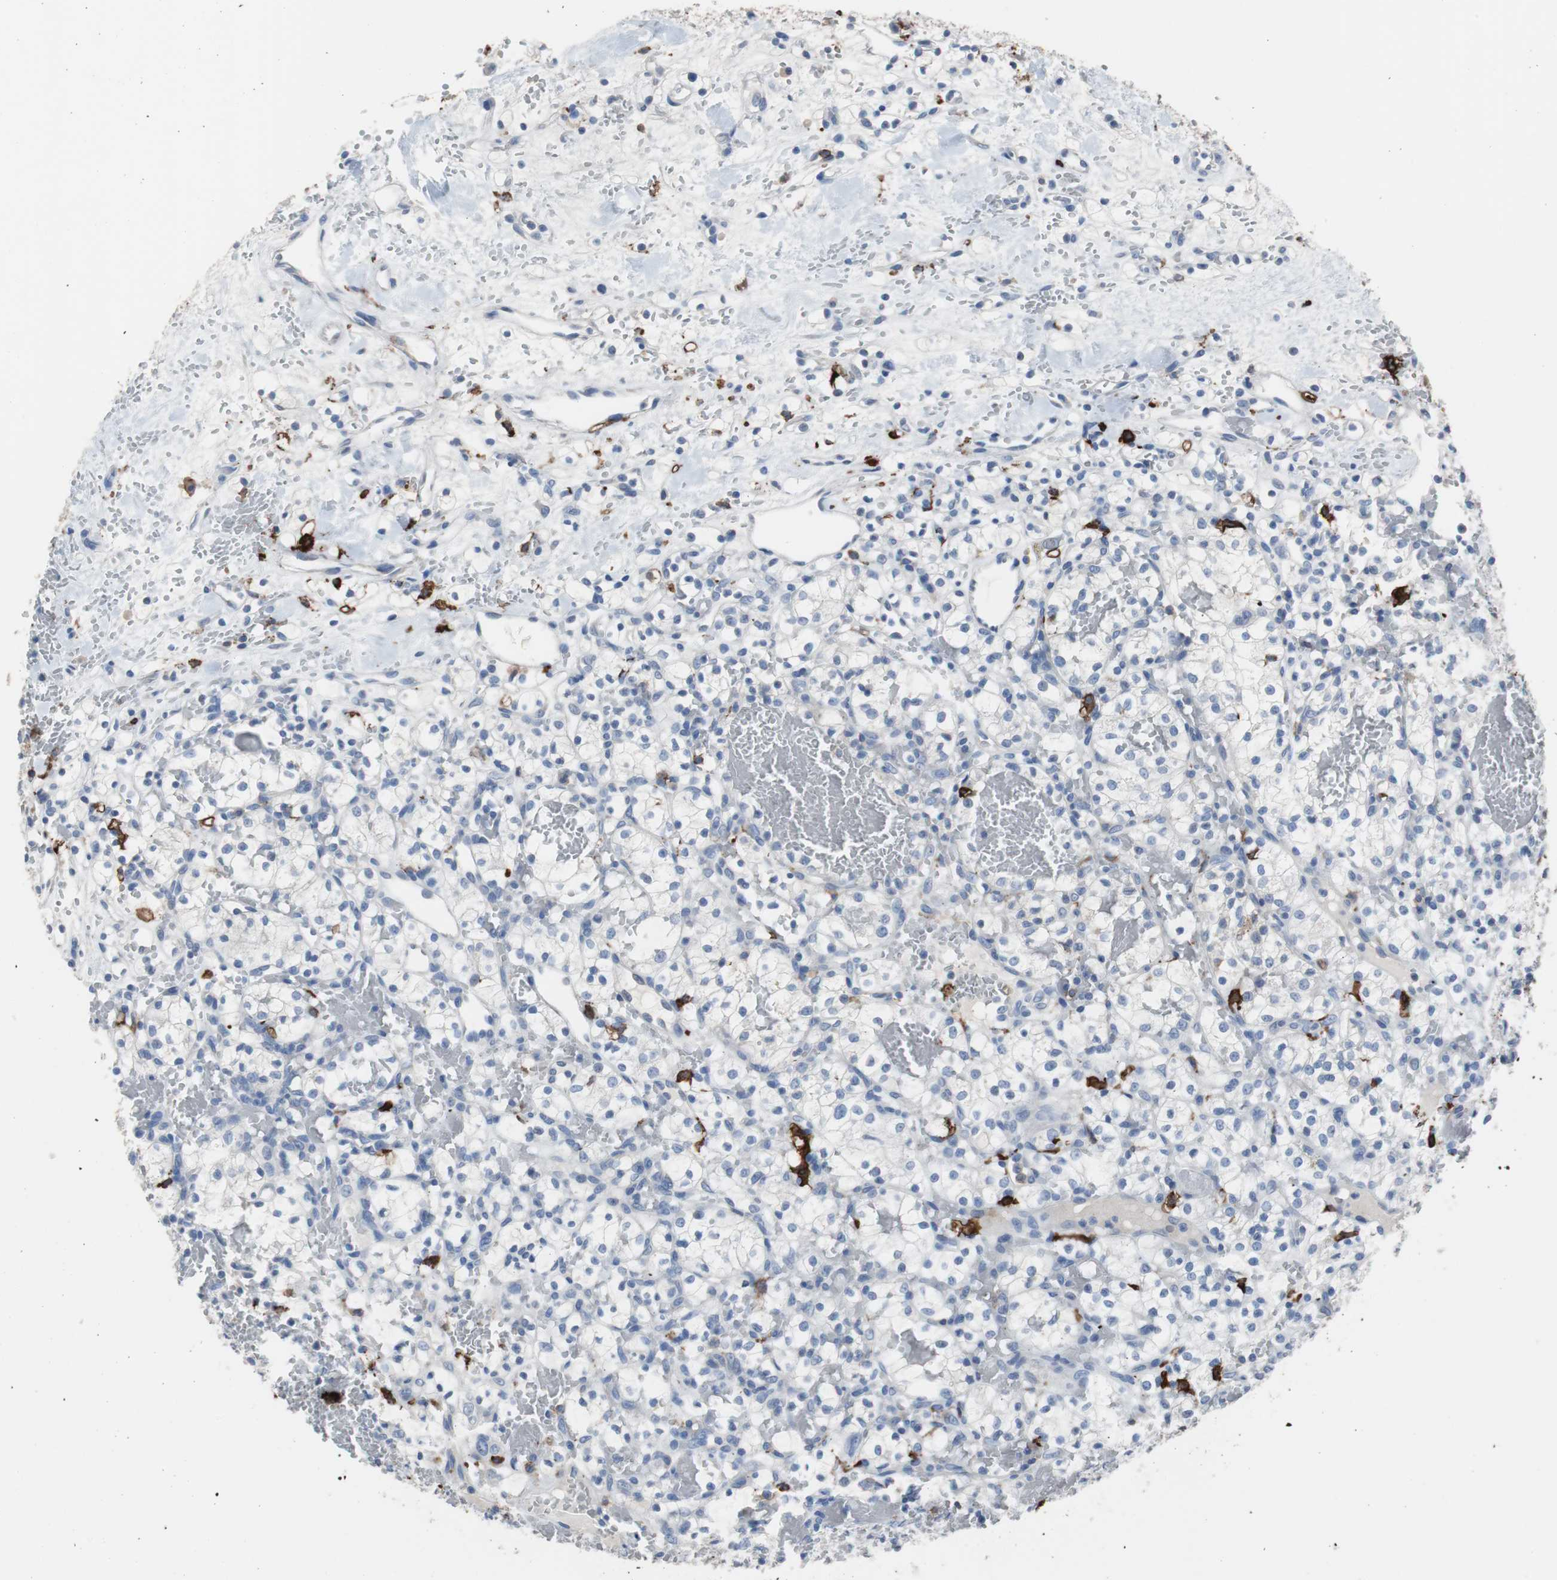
{"staining": {"intensity": "negative", "quantity": "none", "location": "none"}, "tissue": "renal cancer", "cell_type": "Tumor cells", "image_type": "cancer", "snomed": [{"axis": "morphology", "description": "Adenocarcinoma, NOS"}, {"axis": "topography", "description": "Kidney"}], "caption": "Renal cancer (adenocarcinoma) stained for a protein using immunohistochemistry (IHC) displays no staining tumor cells.", "gene": "FCGR2B", "patient": {"sex": "female", "age": 60}}